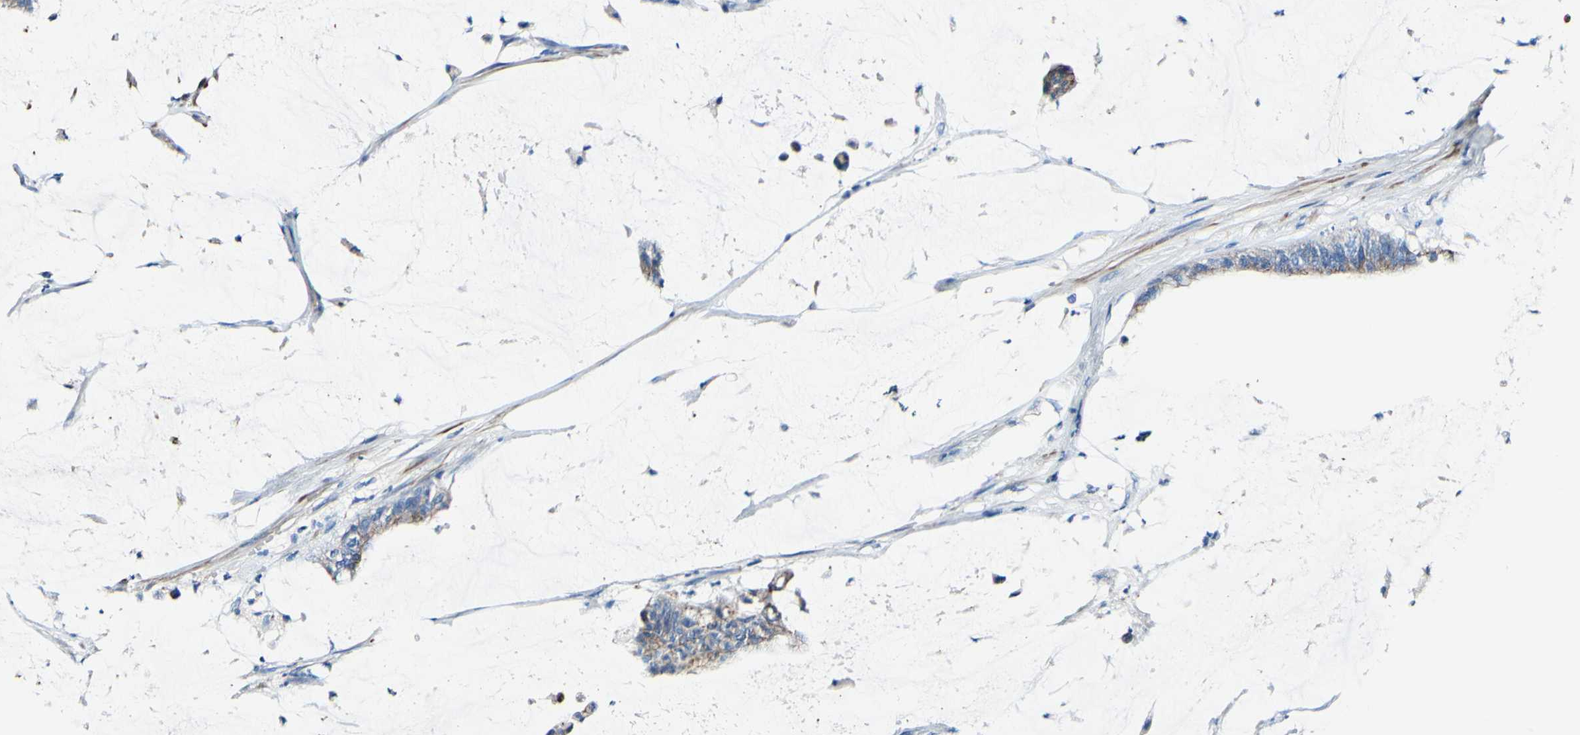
{"staining": {"intensity": "moderate", "quantity": ">75%", "location": "cytoplasmic/membranous"}, "tissue": "colorectal cancer", "cell_type": "Tumor cells", "image_type": "cancer", "snomed": [{"axis": "morphology", "description": "Adenocarcinoma, NOS"}, {"axis": "topography", "description": "Rectum"}], "caption": "This histopathology image reveals IHC staining of adenocarcinoma (colorectal), with medium moderate cytoplasmic/membranous staining in about >75% of tumor cells.", "gene": "DSC2", "patient": {"sex": "female", "age": 66}}